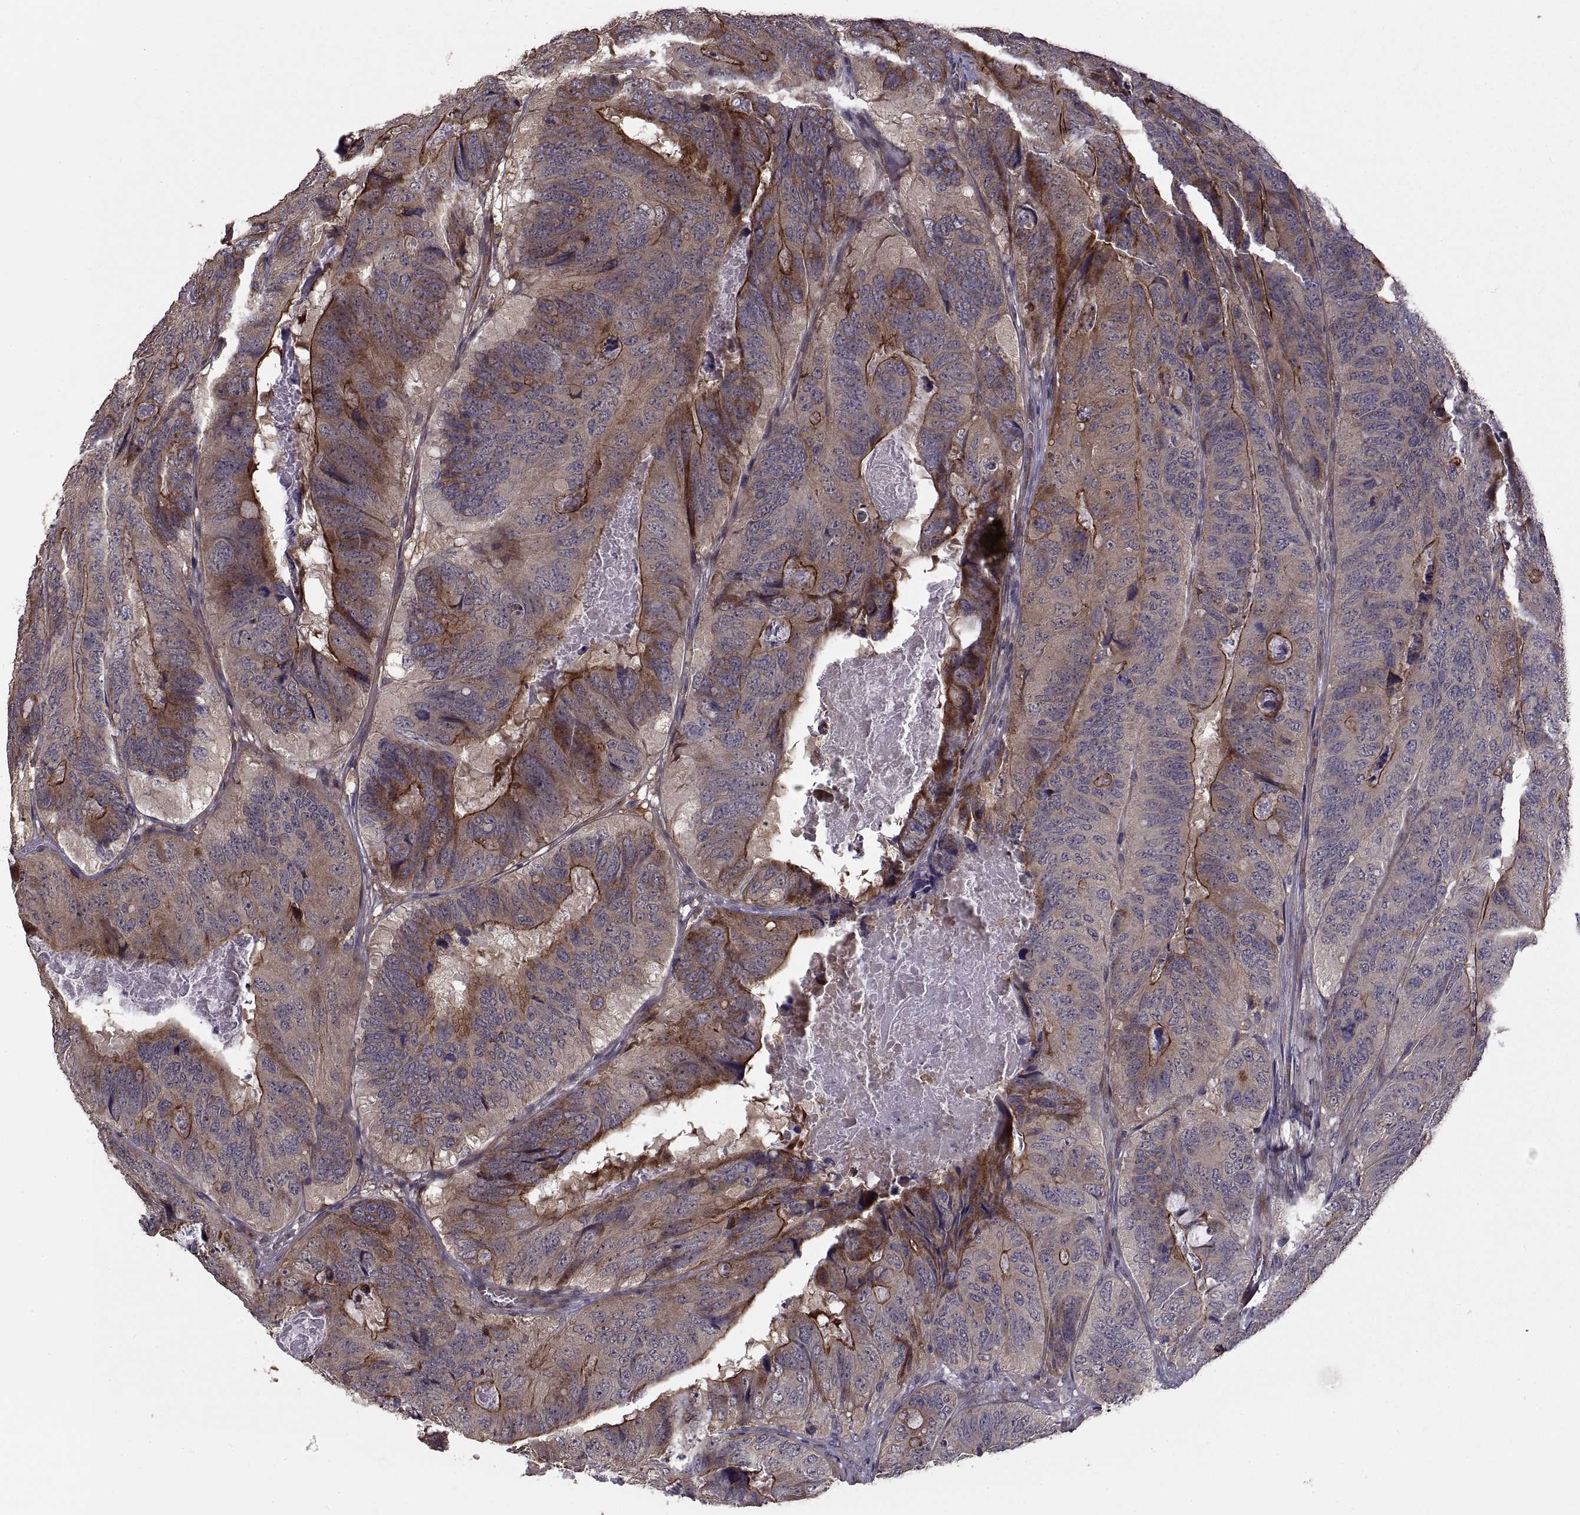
{"staining": {"intensity": "strong", "quantity": "25%-75%", "location": "cytoplasmic/membranous"}, "tissue": "colorectal cancer", "cell_type": "Tumor cells", "image_type": "cancer", "snomed": [{"axis": "morphology", "description": "Adenocarcinoma, NOS"}, {"axis": "topography", "description": "Colon"}], "caption": "An IHC histopathology image of neoplastic tissue is shown. Protein staining in brown highlights strong cytoplasmic/membranous positivity in adenocarcinoma (colorectal) within tumor cells.", "gene": "PMM2", "patient": {"sex": "male", "age": 79}}